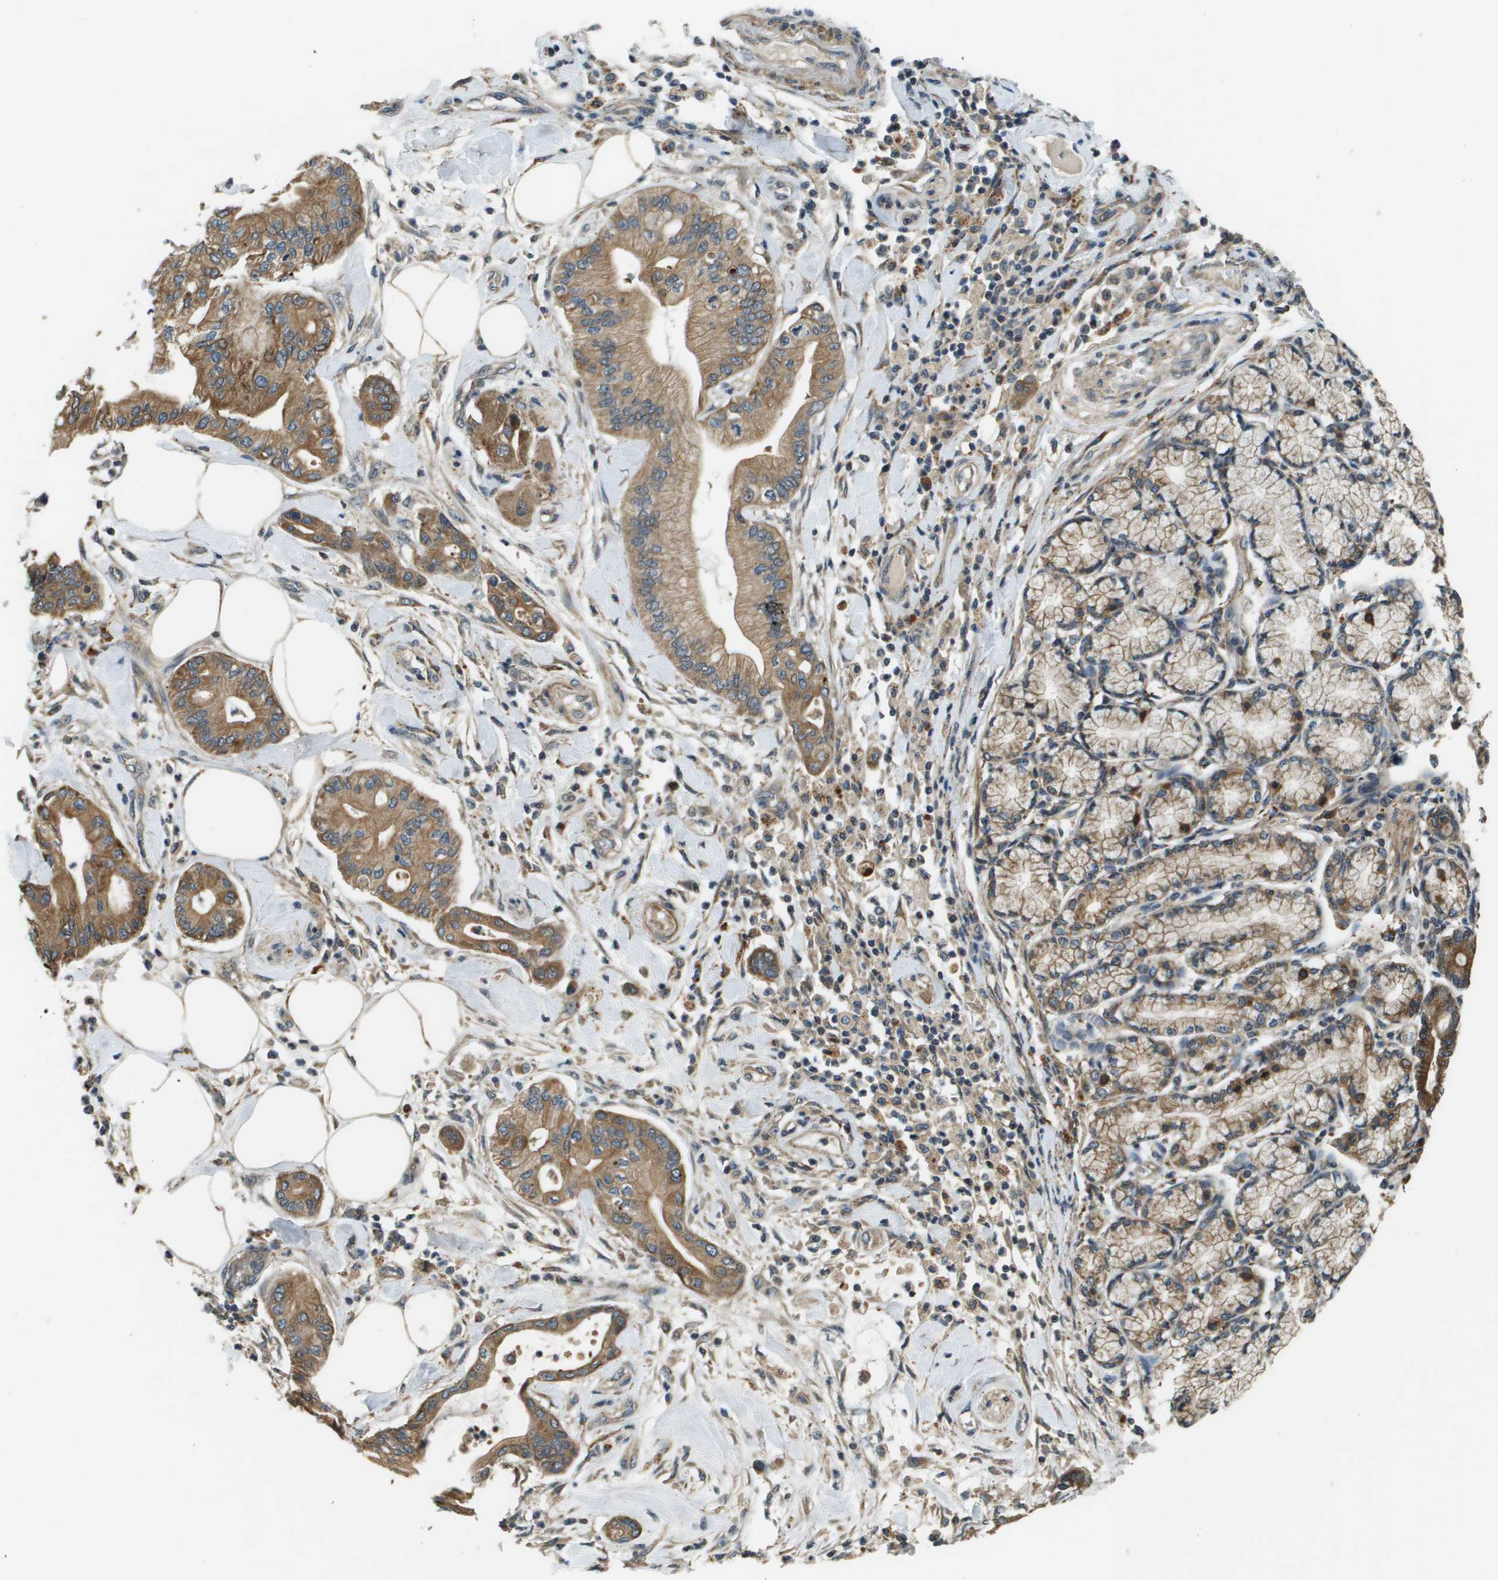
{"staining": {"intensity": "moderate", "quantity": ">75%", "location": "cytoplasmic/membranous"}, "tissue": "pancreatic cancer", "cell_type": "Tumor cells", "image_type": "cancer", "snomed": [{"axis": "morphology", "description": "Adenocarcinoma, NOS"}, {"axis": "morphology", "description": "Adenocarcinoma, metastatic, NOS"}, {"axis": "topography", "description": "Lymph node"}, {"axis": "topography", "description": "Pancreas"}, {"axis": "topography", "description": "Duodenum"}], "caption": "Human adenocarcinoma (pancreatic) stained for a protein (brown) demonstrates moderate cytoplasmic/membranous positive expression in approximately >75% of tumor cells.", "gene": "CDKN2C", "patient": {"sex": "female", "age": 64}}